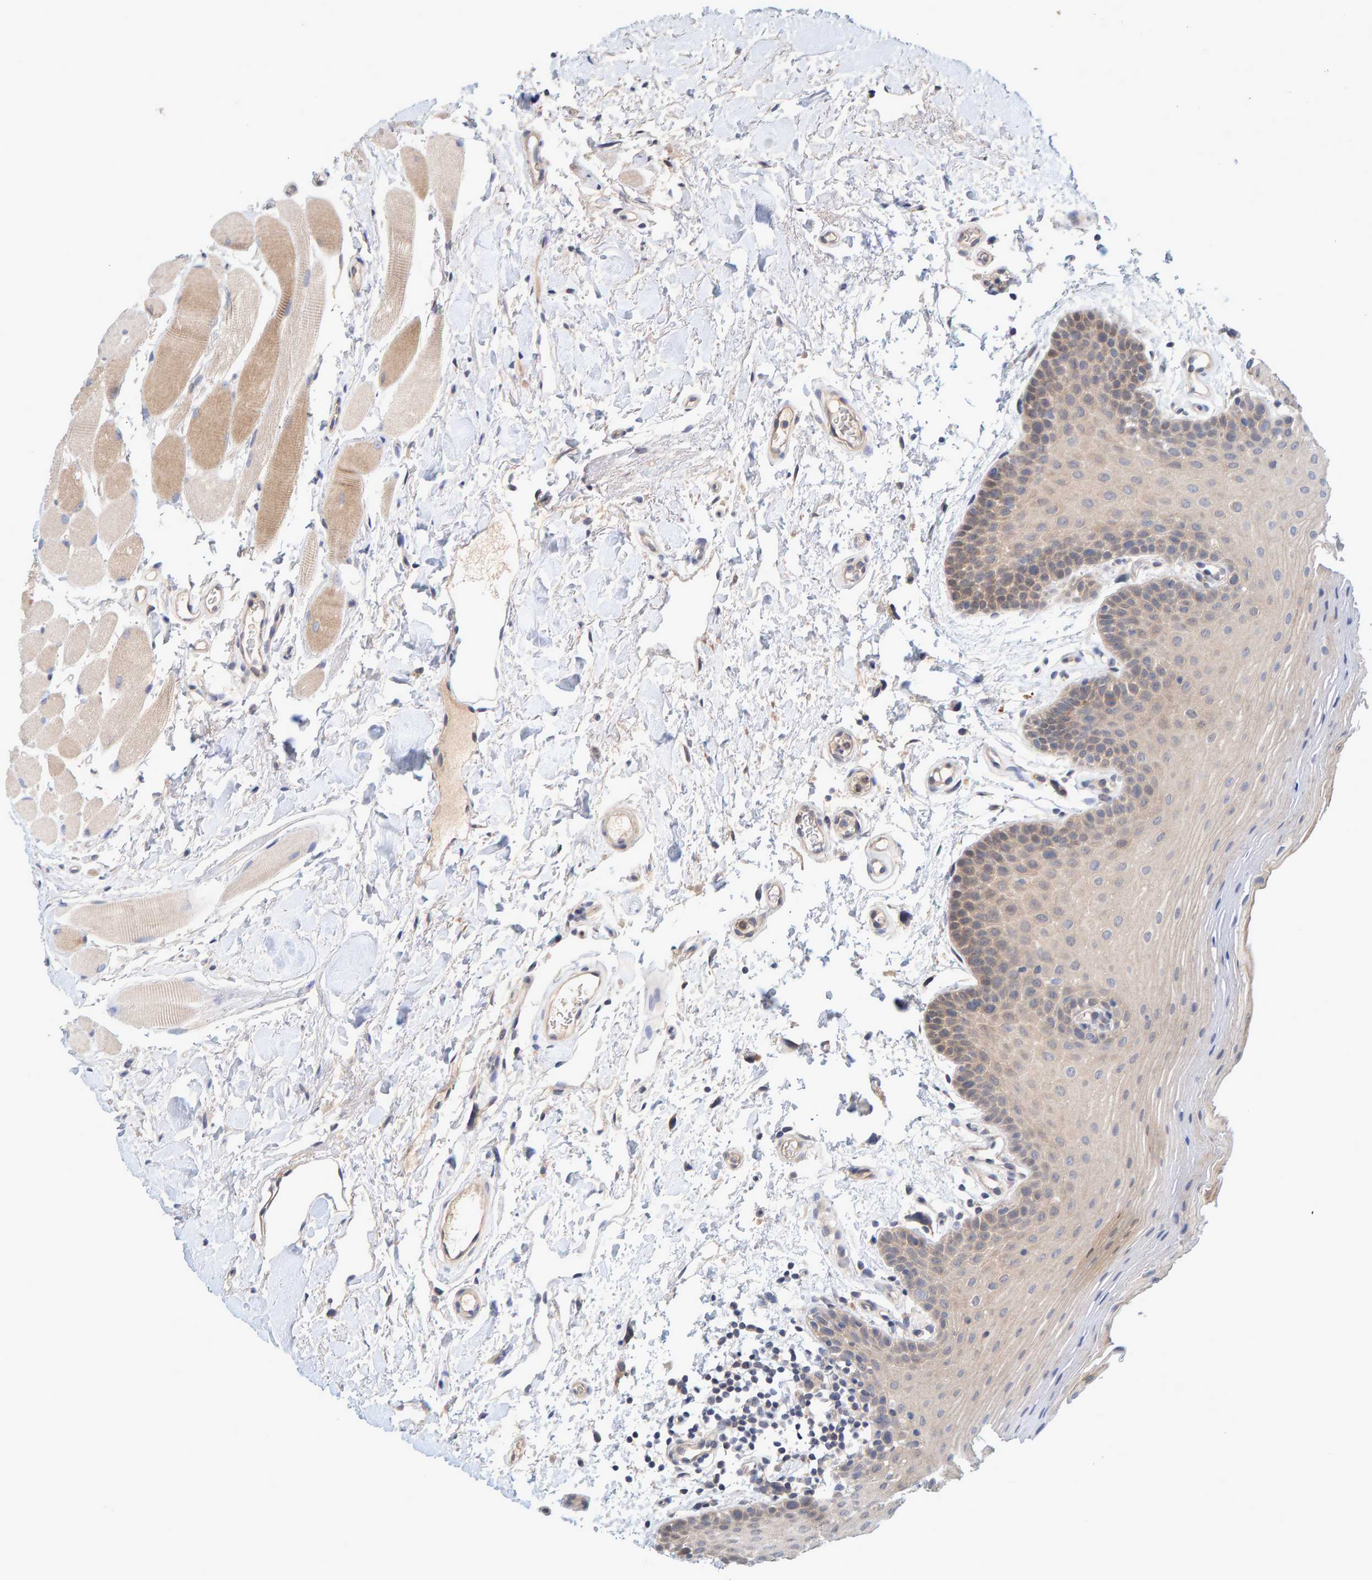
{"staining": {"intensity": "weak", "quantity": "<25%", "location": "cytoplasmic/membranous"}, "tissue": "oral mucosa", "cell_type": "Squamous epithelial cells", "image_type": "normal", "snomed": [{"axis": "morphology", "description": "Normal tissue, NOS"}, {"axis": "topography", "description": "Oral tissue"}], "caption": "High power microscopy histopathology image of an immunohistochemistry (IHC) image of unremarkable oral mucosa, revealing no significant staining in squamous epithelial cells.", "gene": "TATDN1", "patient": {"sex": "male", "age": 62}}